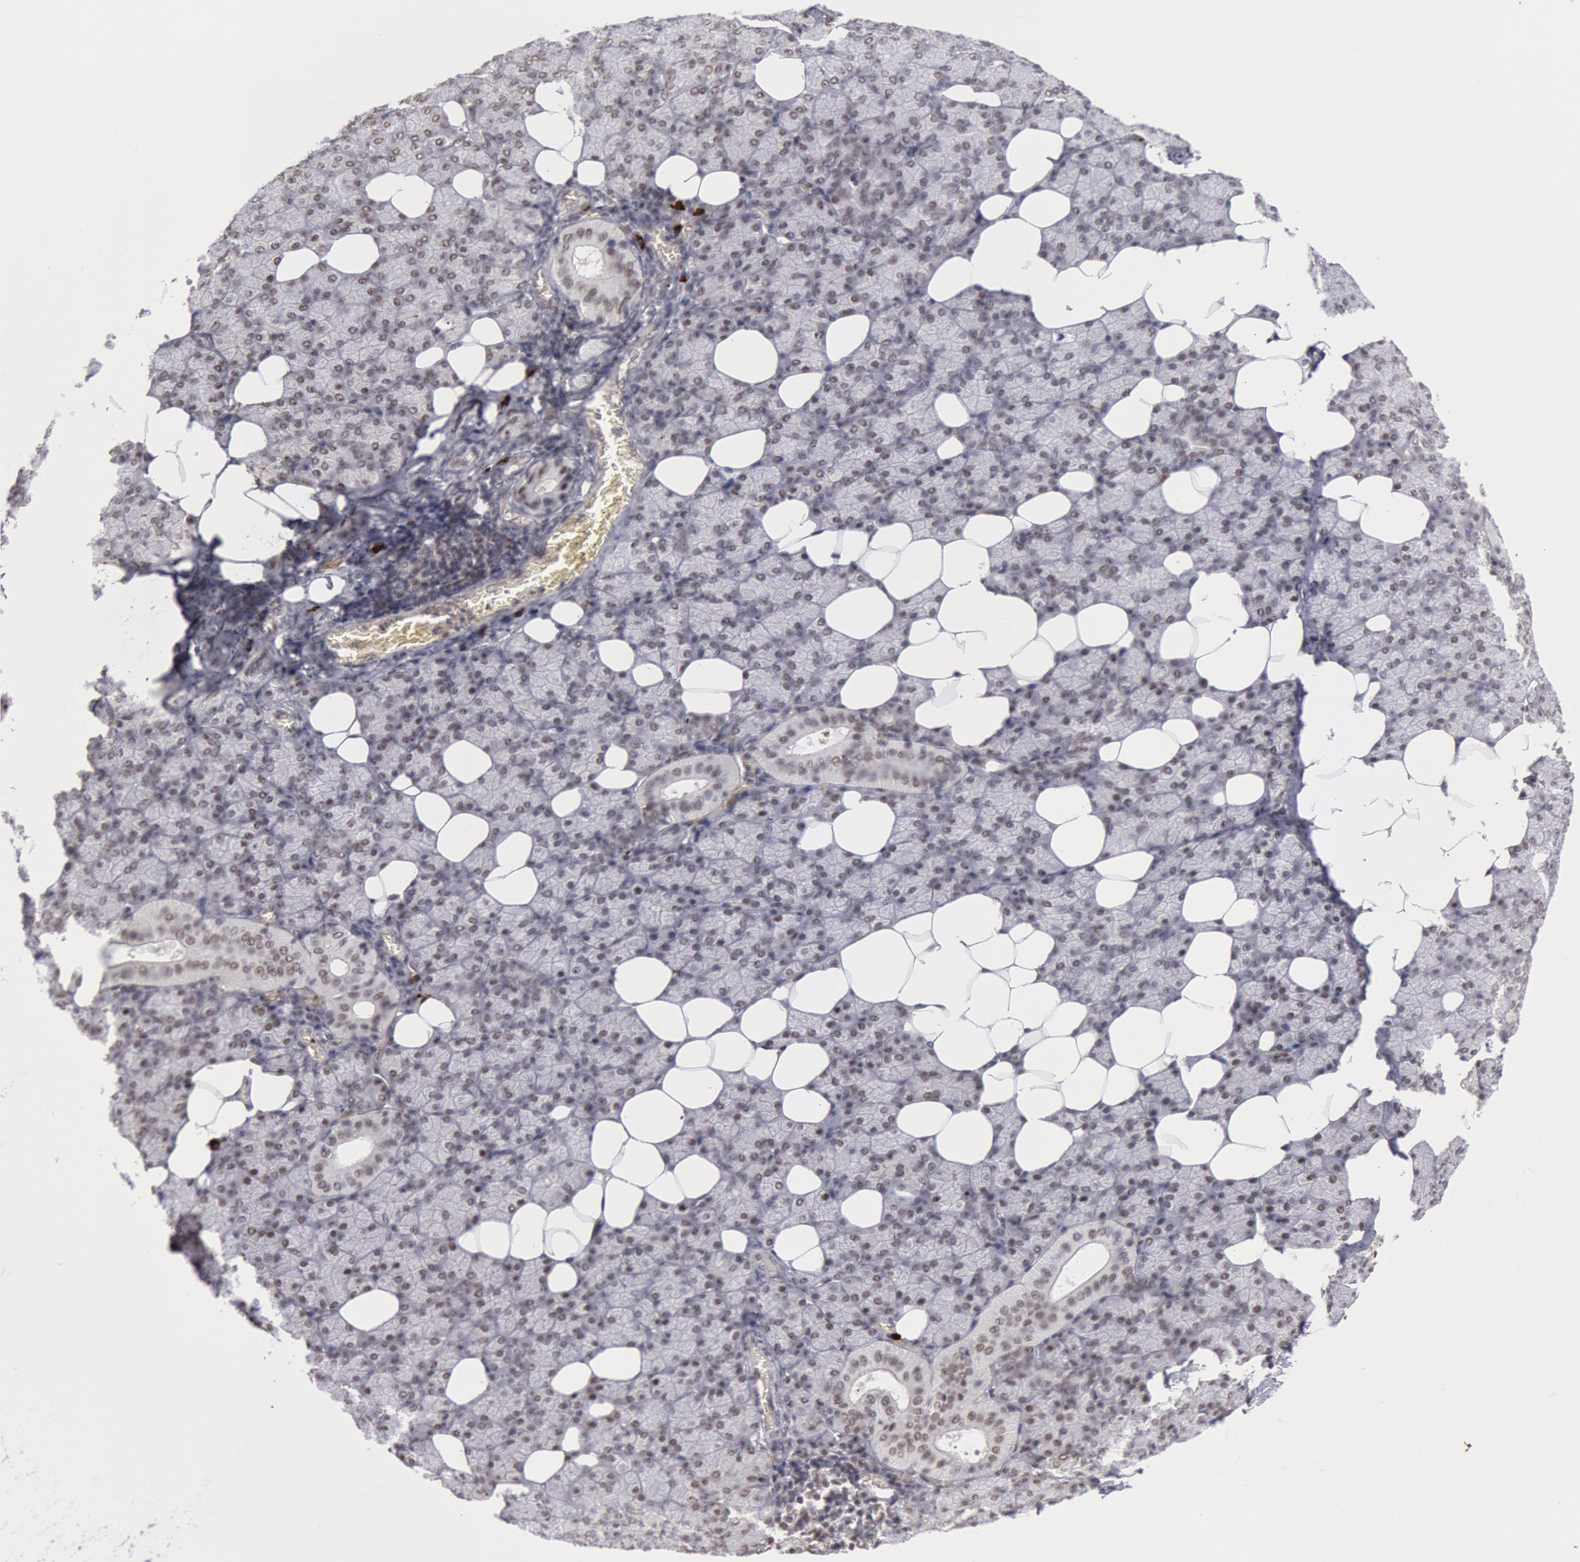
{"staining": {"intensity": "weak", "quantity": "<25%", "location": "nuclear"}, "tissue": "salivary gland", "cell_type": "Glandular cells", "image_type": "normal", "snomed": [{"axis": "morphology", "description": "Normal tissue, NOS"}, {"axis": "topography", "description": "Lymph node"}, {"axis": "topography", "description": "Salivary gland"}], "caption": "This is a image of IHC staining of unremarkable salivary gland, which shows no positivity in glandular cells.", "gene": "PPP4R3B", "patient": {"sex": "male", "age": 8}}